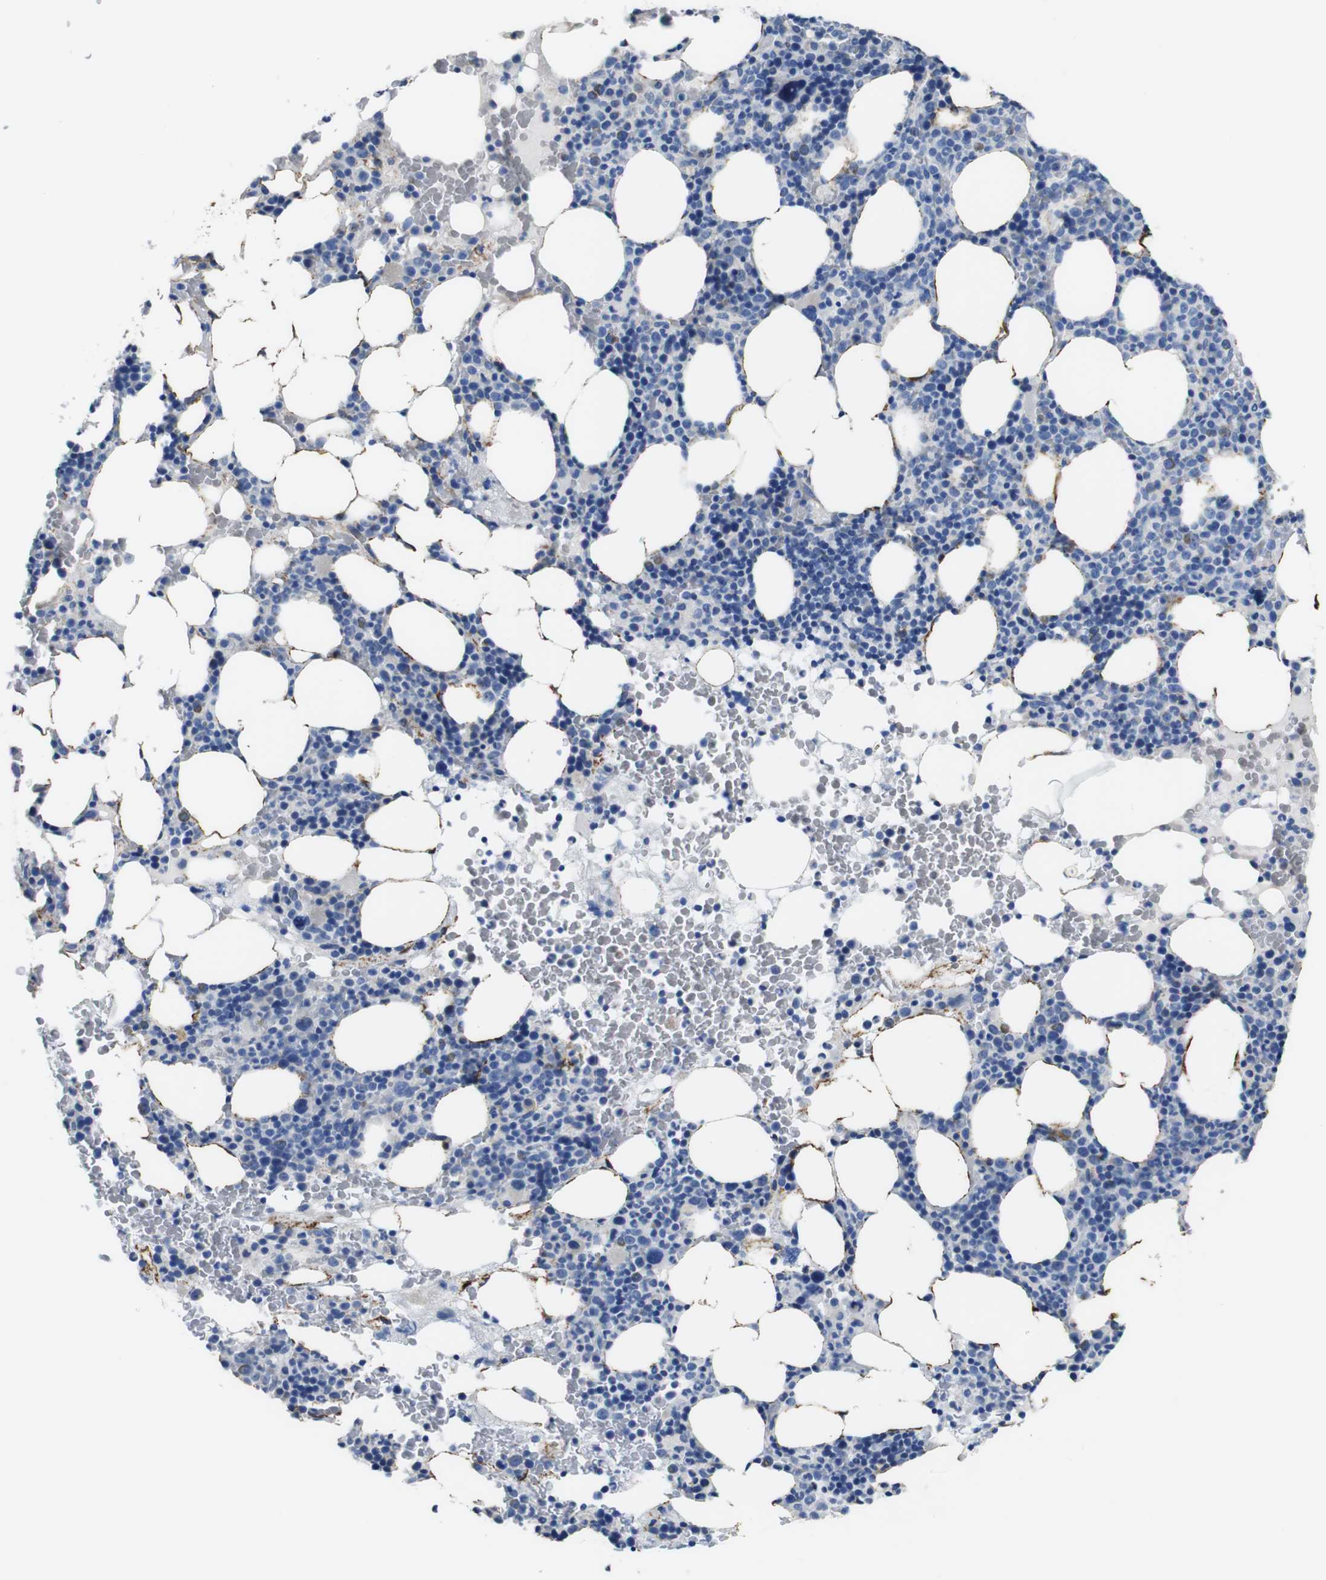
{"staining": {"intensity": "negative", "quantity": "none", "location": "none"}, "tissue": "bone marrow", "cell_type": "Hematopoietic cells", "image_type": "normal", "snomed": [{"axis": "morphology", "description": "Normal tissue, NOS"}, {"axis": "morphology", "description": "Inflammation, NOS"}, {"axis": "topography", "description": "Bone marrow"}], "caption": "An image of bone marrow stained for a protein shows no brown staining in hematopoietic cells.", "gene": "MAOA", "patient": {"sex": "female", "age": 84}}